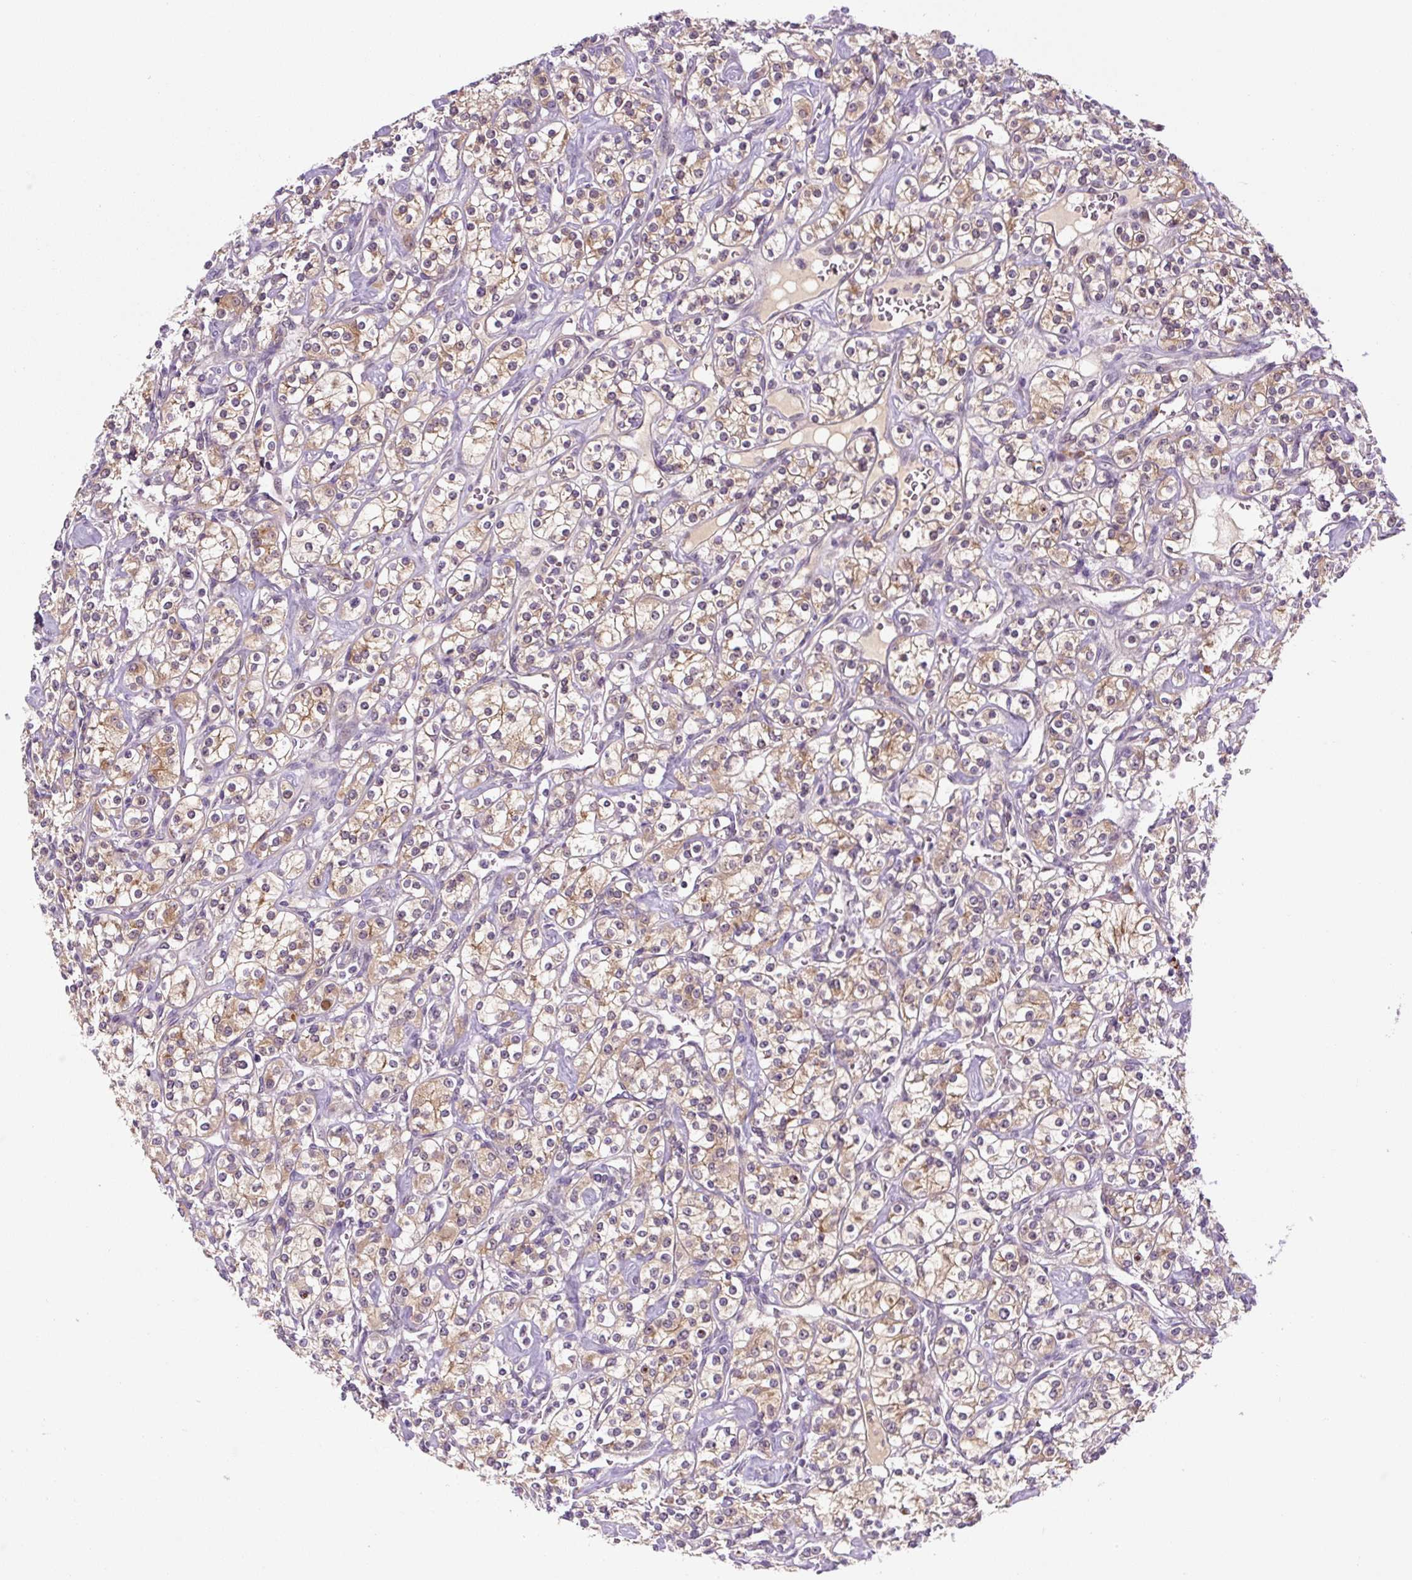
{"staining": {"intensity": "weak", "quantity": ">75%", "location": "cytoplasmic/membranous"}, "tissue": "renal cancer", "cell_type": "Tumor cells", "image_type": "cancer", "snomed": [{"axis": "morphology", "description": "Adenocarcinoma, NOS"}, {"axis": "topography", "description": "Kidney"}], "caption": "A high-resolution histopathology image shows immunohistochemistry staining of renal adenocarcinoma, which demonstrates weak cytoplasmic/membranous positivity in about >75% of tumor cells.", "gene": "PRKAA2", "patient": {"sex": "male", "age": 77}}